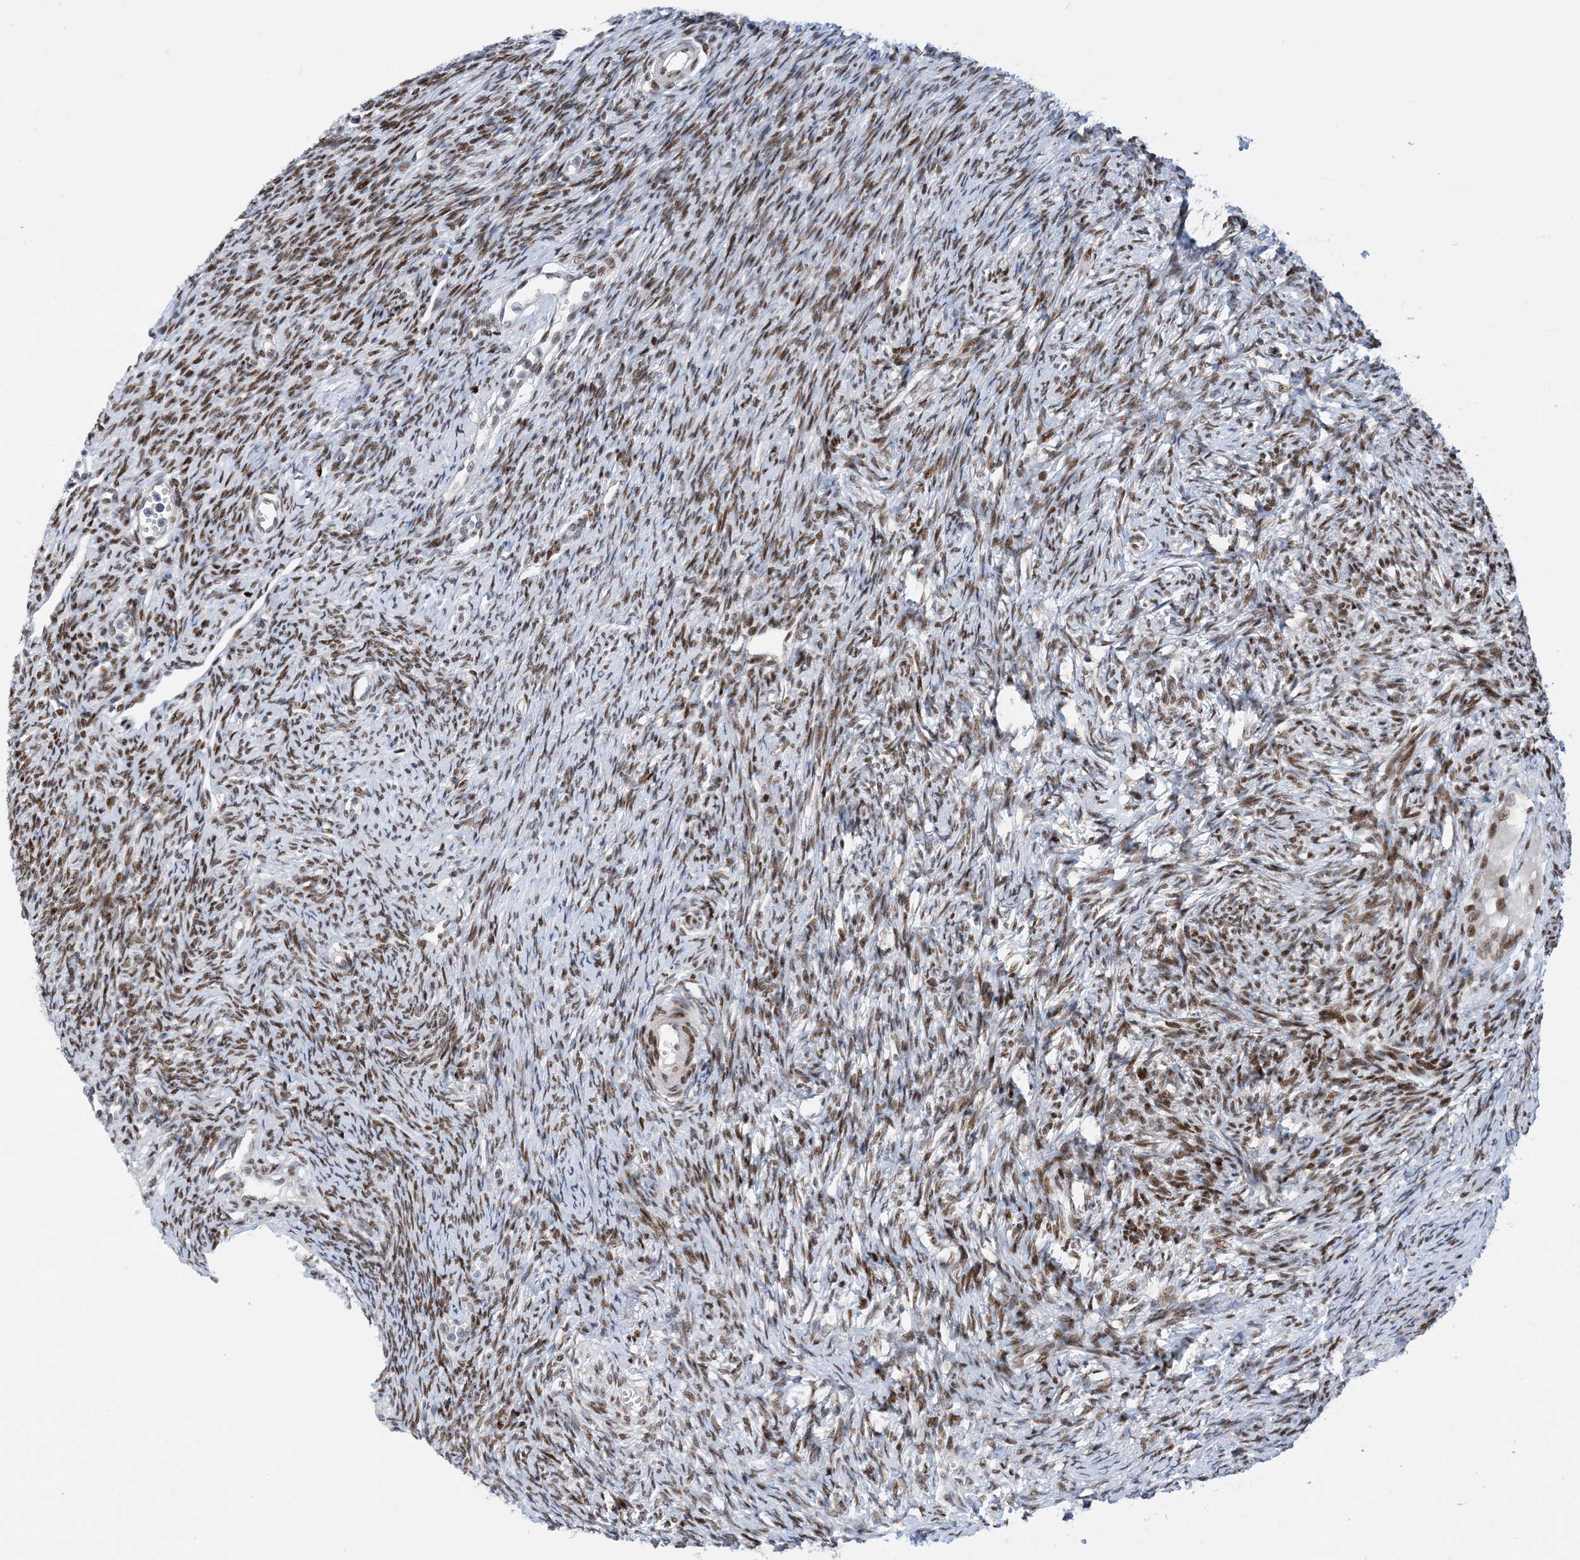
{"staining": {"intensity": "strong", "quantity": ">75%", "location": "nuclear"}, "tissue": "ovary", "cell_type": "Follicle cells", "image_type": "normal", "snomed": [{"axis": "morphology", "description": "Normal tissue, NOS"}, {"axis": "morphology", "description": "Cyst, NOS"}, {"axis": "topography", "description": "Ovary"}], "caption": "Ovary stained with immunohistochemistry (IHC) reveals strong nuclear positivity in about >75% of follicle cells. (Stains: DAB in brown, nuclei in blue, Microscopy: brightfield microscopy at high magnification).", "gene": "TSPYL1", "patient": {"sex": "female", "age": 33}}